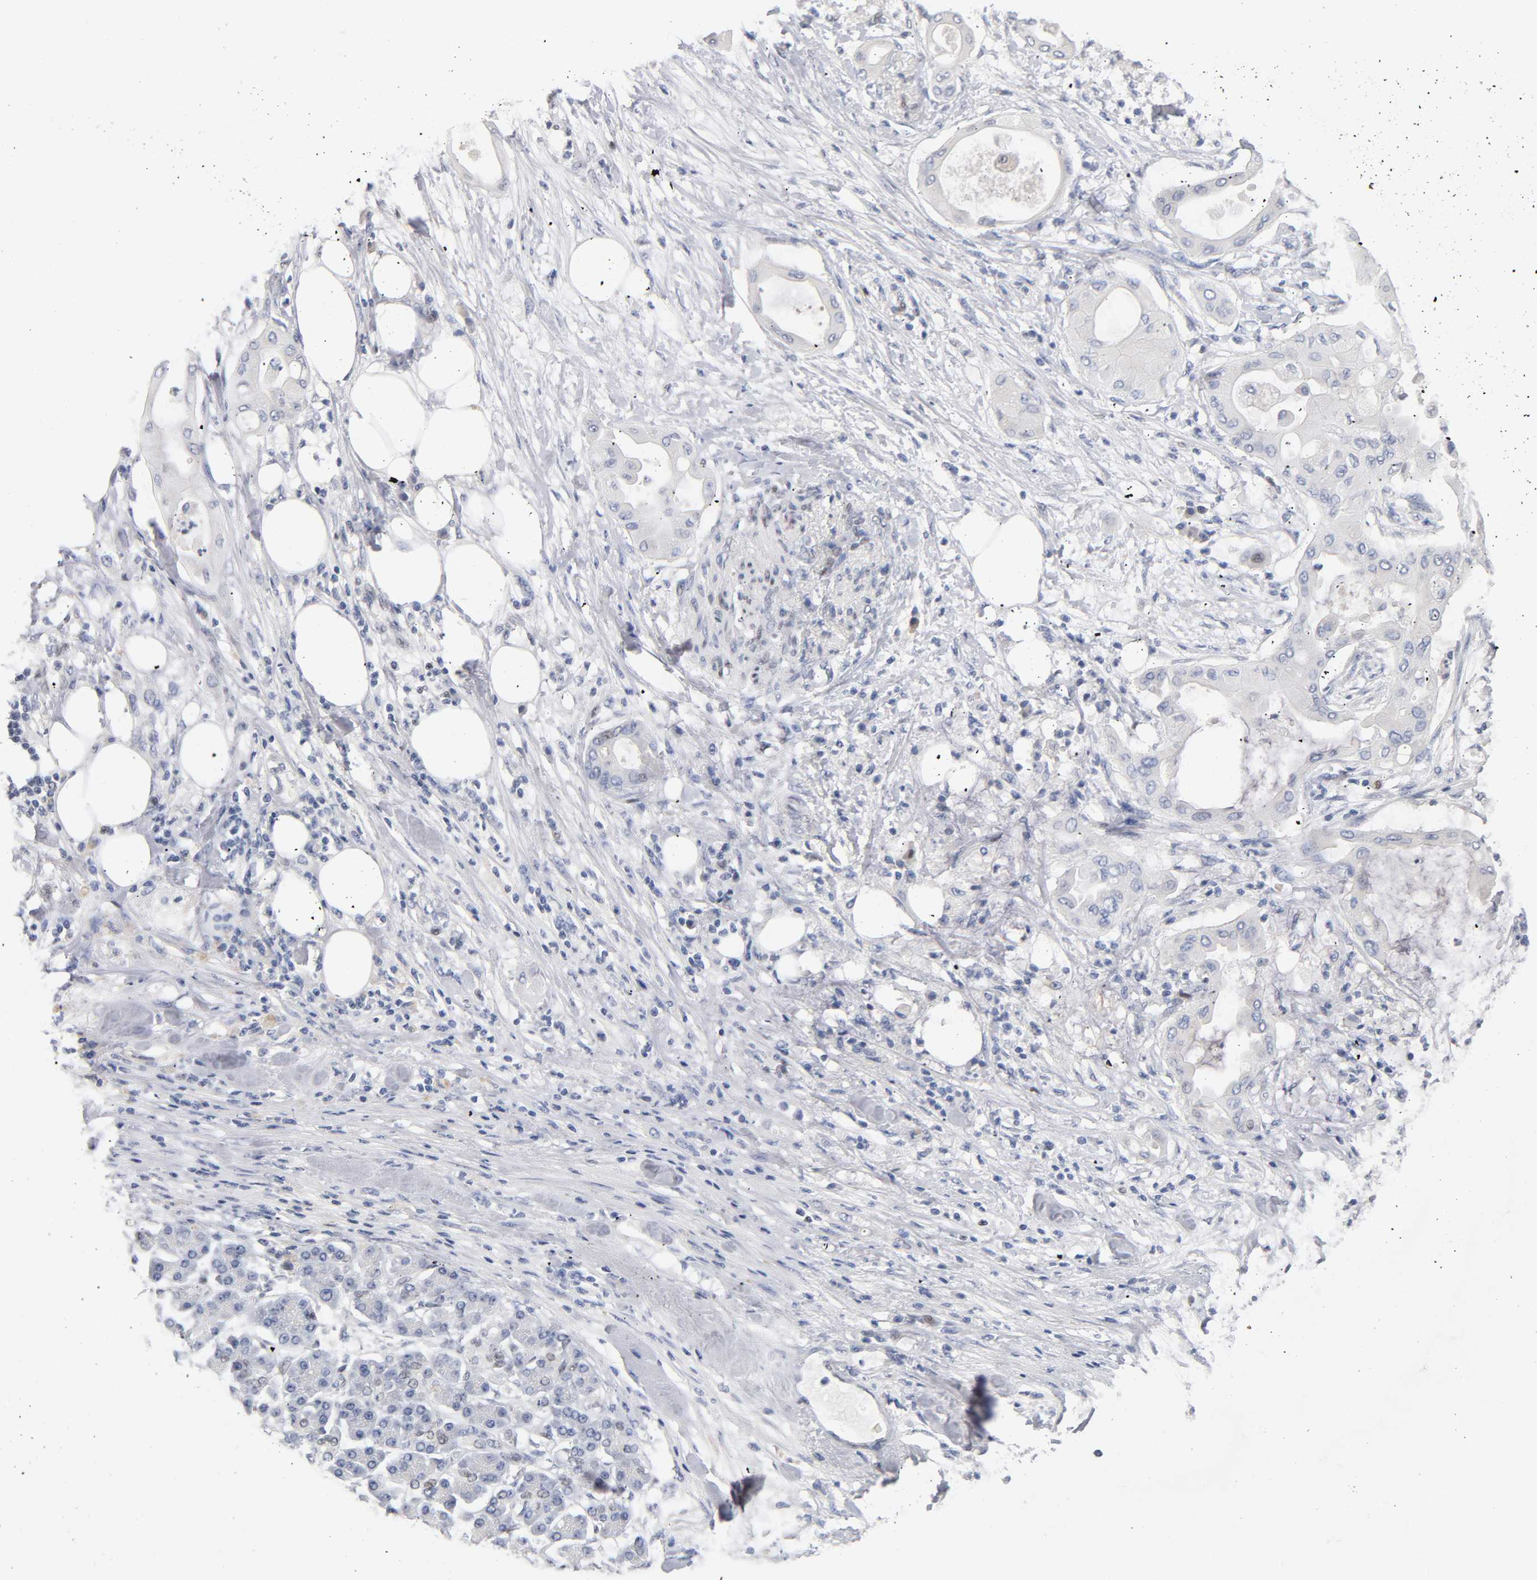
{"staining": {"intensity": "negative", "quantity": "none", "location": "none"}, "tissue": "pancreatic cancer", "cell_type": "Tumor cells", "image_type": "cancer", "snomed": [{"axis": "morphology", "description": "Adenocarcinoma, NOS"}, {"axis": "morphology", "description": "Adenocarcinoma, metastatic, NOS"}, {"axis": "topography", "description": "Lymph node"}, {"axis": "topography", "description": "Pancreas"}, {"axis": "topography", "description": "Duodenum"}], "caption": "Immunohistochemistry (IHC) image of neoplastic tissue: human pancreatic cancer (adenocarcinoma) stained with DAB exhibits no significant protein expression in tumor cells. (DAB immunohistochemistry visualized using brightfield microscopy, high magnification).", "gene": "SP3", "patient": {"sex": "female", "age": 64}}